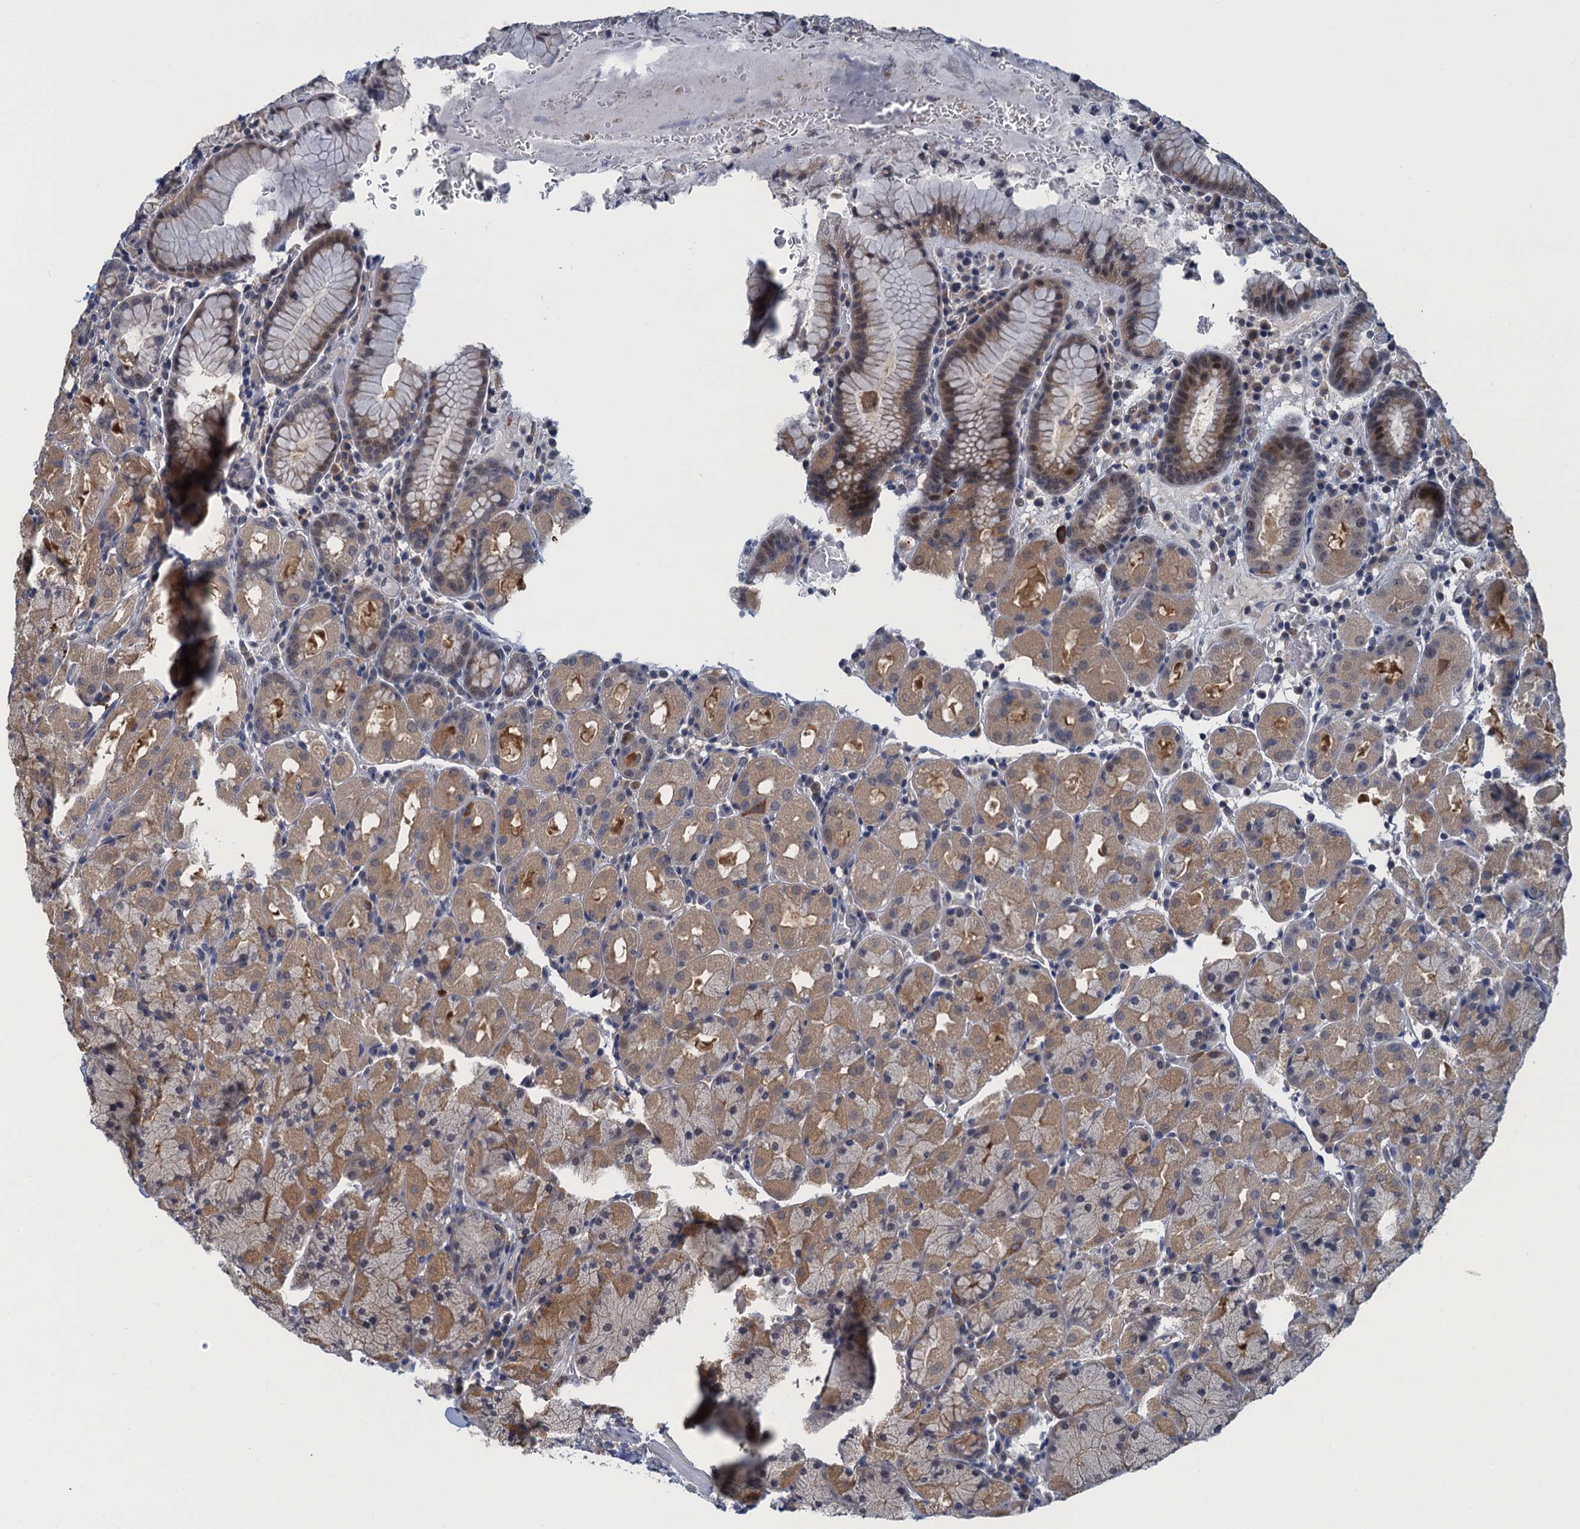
{"staining": {"intensity": "weak", "quantity": ">75%", "location": "cytoplasmic/membranous"}, "tissue": "stomach", "cell_type": "Glandular cells", "image_type": "normal", "snomed": [{"axis": "morphology", "description": "Normal tissue, NOS"}, {"axis": "topography", "description": "Stomach, upper"}, {"axis": "topography", "description": "Stomach, lower"}], "caption": "Immunohistochemical staining of normal stomach demonstrates low levels of weak cytoplasmic/membranous positivity in approximately >75% of glandular cells. The staining was performed using DAB, with brown indicating positive protein expression. Nuclei are stained blue with hematoxylin.", "gene": "MRFAP1", "patient": {"sex": "male", "age": 80}}